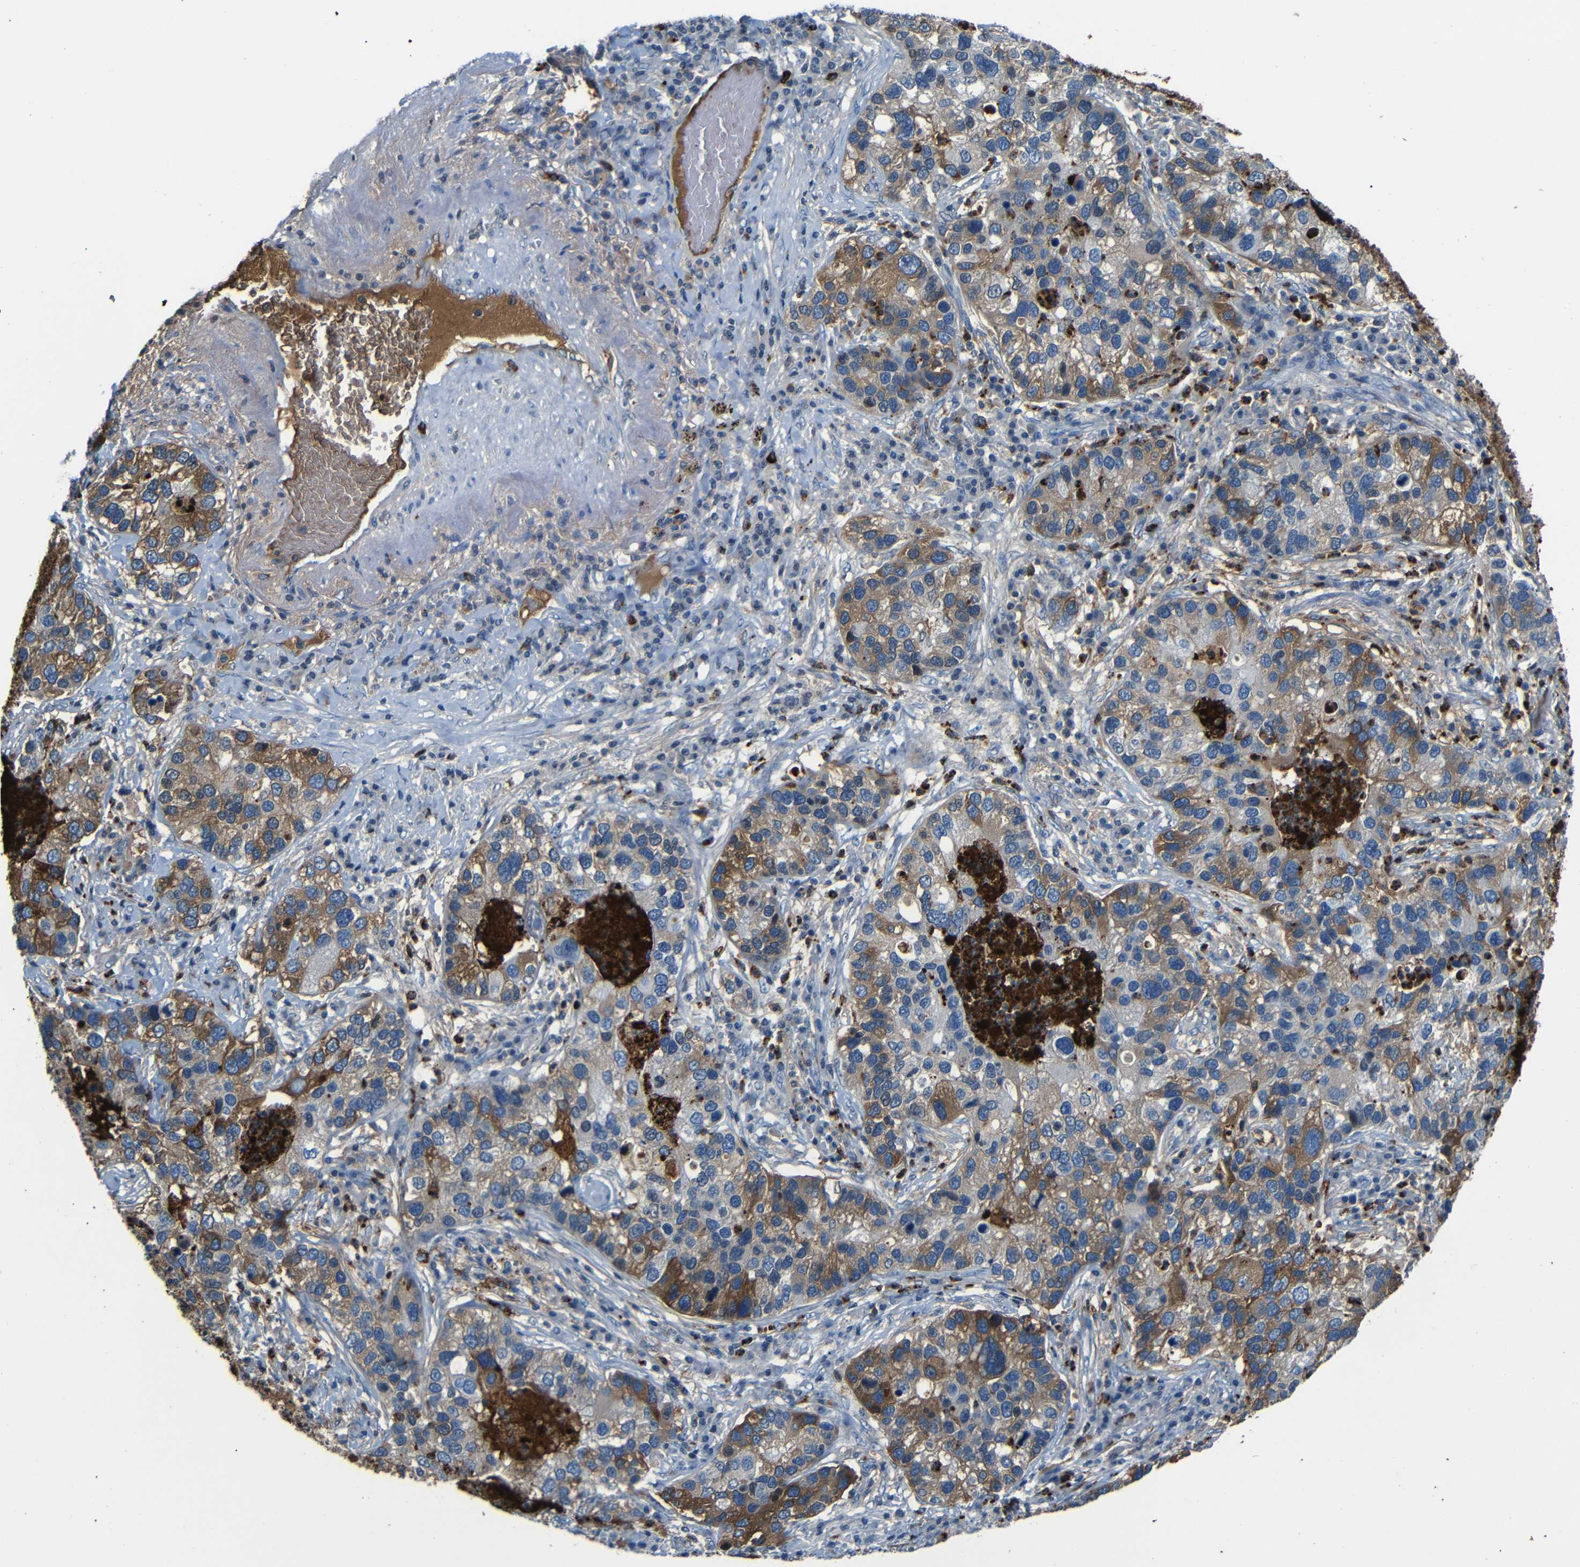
{"staining": {"intensity": "moderate", "quantity": "25%-75%", "location": "cytoplasmic/membranous"}, "tissue": "lung cancer", "cell_type": "Tumor cells", "image_type": "cancer", "snomed": [{"axis": "morphology", "description": "Normal tissue, NOS"}, {"axis": "morphology", "description": "Adenocarcinoma, NOS"}, {"axis": "topography", "description": "Bronchus"}, {"axis": "topography", "description": "Lung"}], "caption": "Moderate cytoplasmic/membranous expression for a protein is present in approximately 25%-75% of tumor cells of lung cancer using IHC.", "gene": "SERPINA1", "patient": {"sex": "male", "age": 54}}